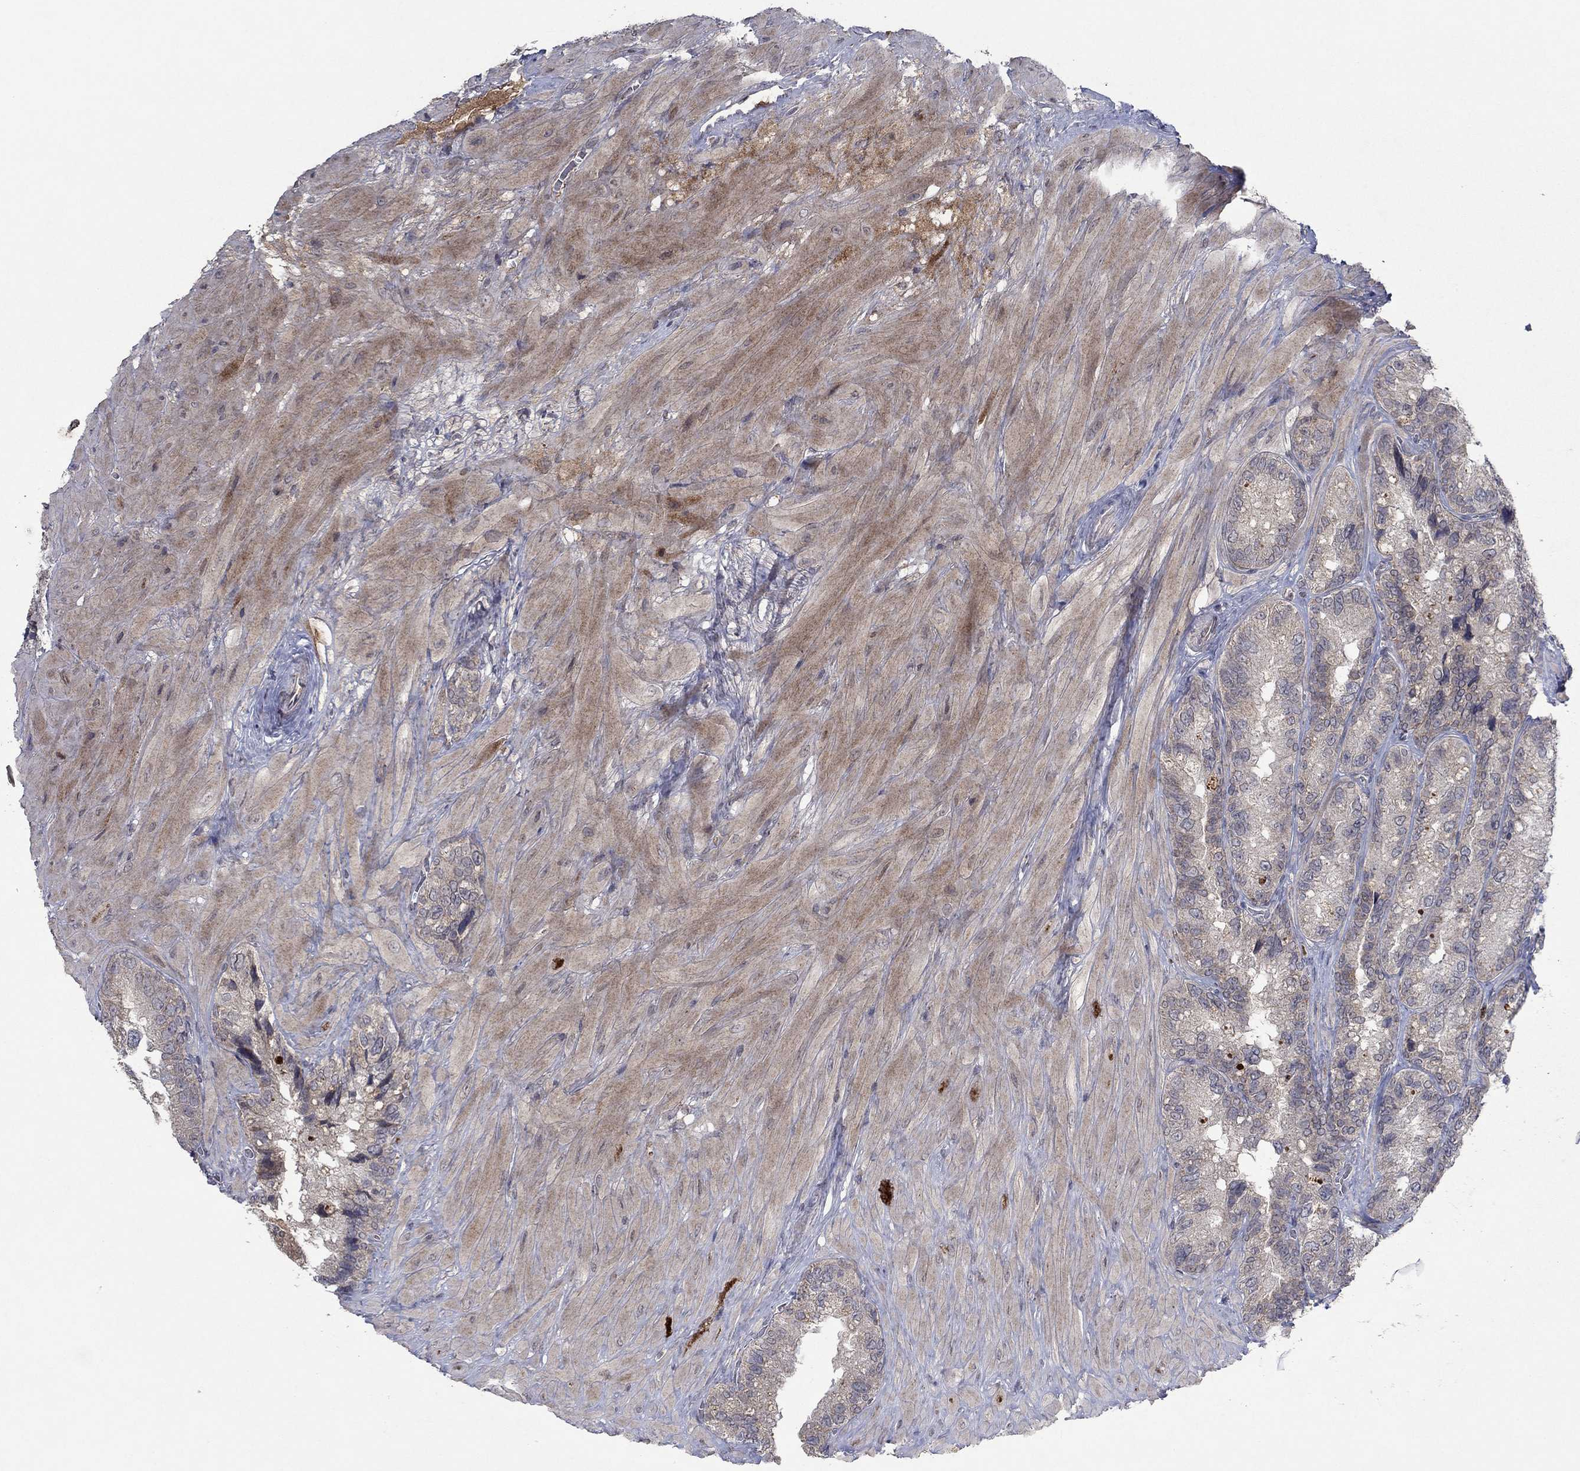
{"staining": {"intensity": "negative", "quantity": "none", "location": "none"}, "tissue": "prostate cancer", "cell_type": "Tumor cells", "image_type": "cancer", "snomed": [{"axis": "morphology", "description": "Adenocarcinoma, NOS"}, {"axis": "topography", "description": "Prostate and seminal vesicle, NOS"}], "caption": "The photomicrograph demonstrates no significant positivity in tumor cells of prostate adenocarcinoma.", "gene": "IL4", "patient": {"sex": "male", "age": 62}}